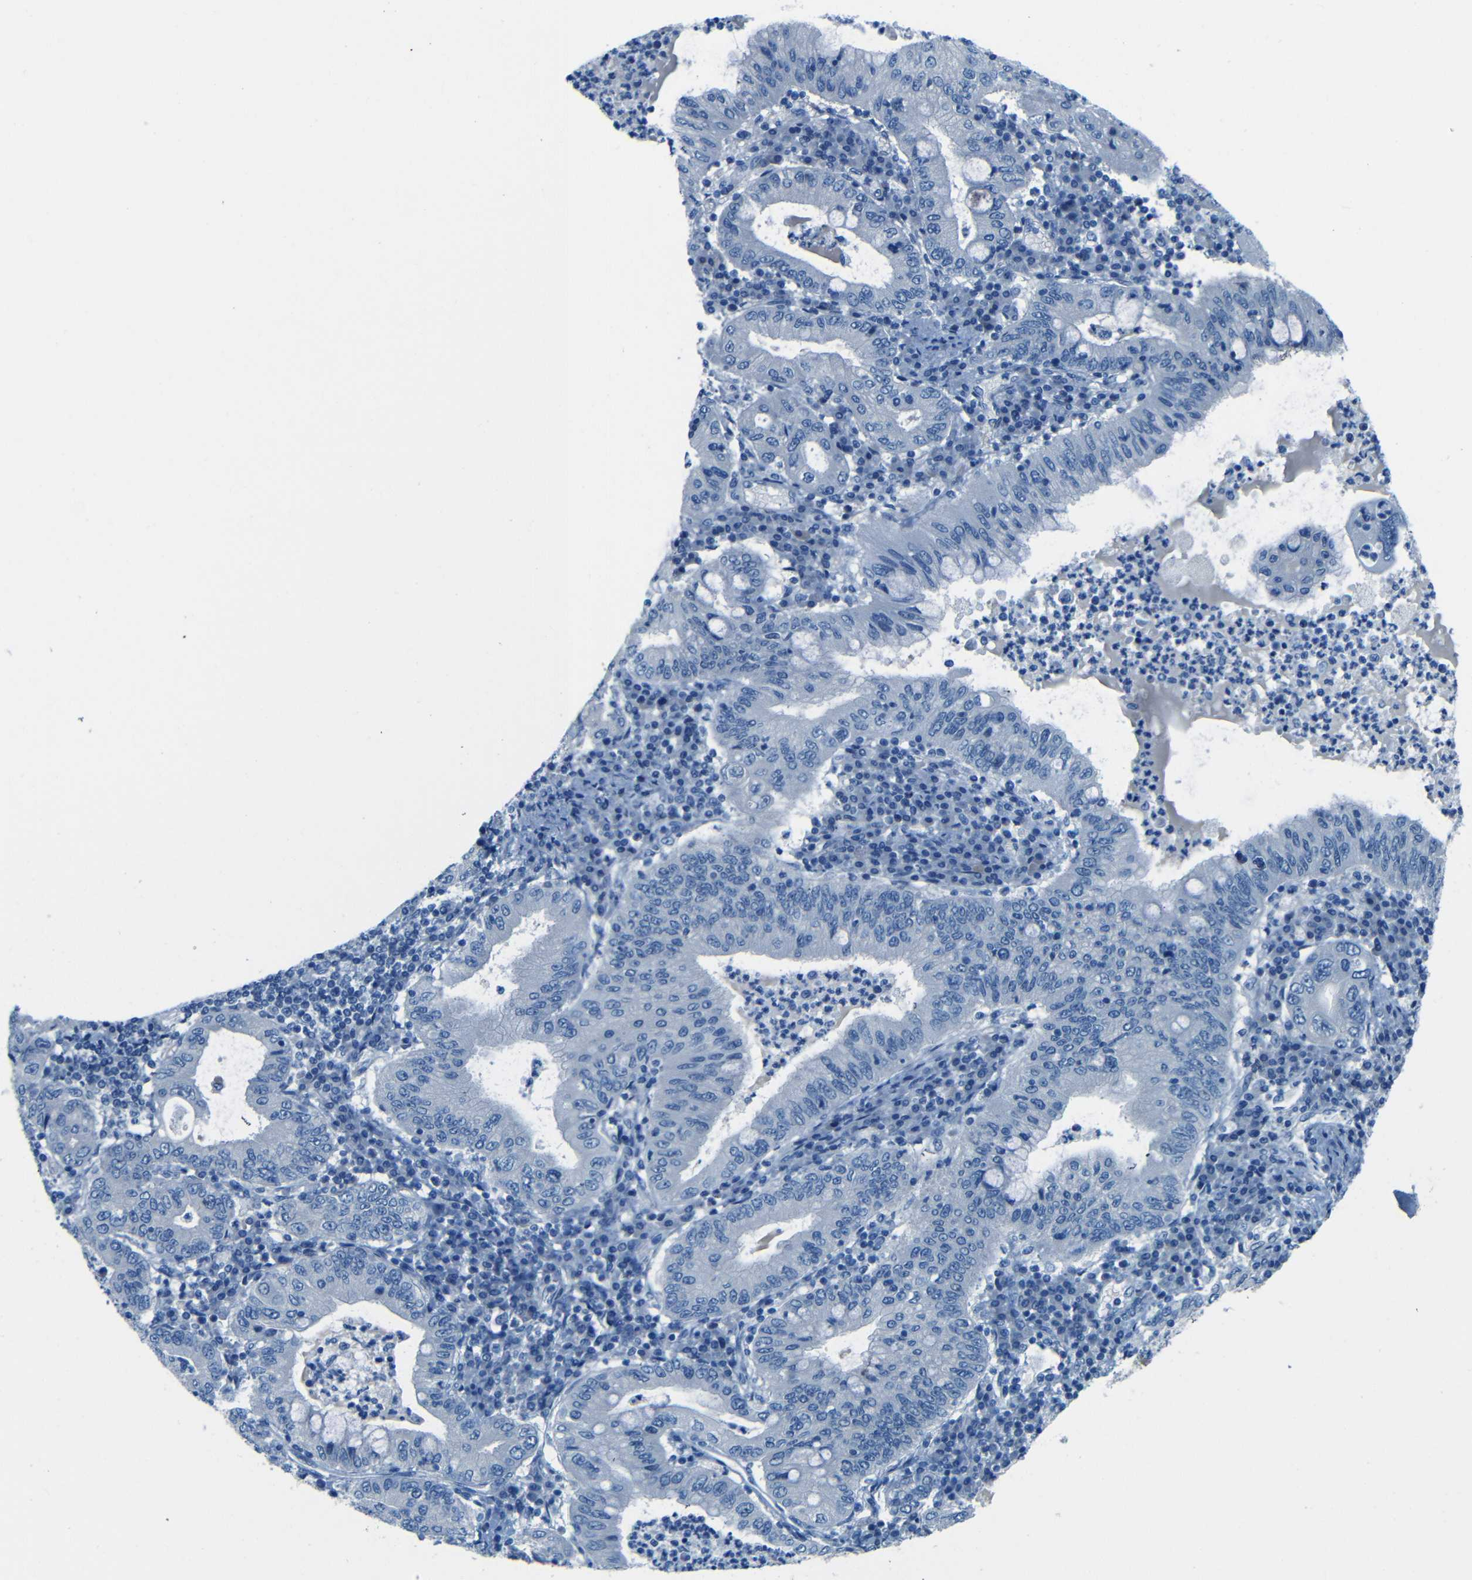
{"staining": {"intensity": "negative", "quantity": "none", "location": "none"}, "tissue": "stomach cancer", "cell_type": "Tumor cells", "image_type": "cancer", "snomed": [{"axis": "morphology", "description": "Normal tissue, NOS"}, {"axis": "morphology", "description": "Adenocarcinoma, NOS"}, {"axis": "topography", "description": "Esophagus"}, {"axis": "topography", "description": "Stomach, upper"}, {"axis": "topography", "description": "Peripheral nerve tissue"}], "caption": "Stomach adenocarcinoma was stained to show a protein in brown. There is no significant expression in tumor cells.", "gene": "MAP2", "patient": {"sex": "male", "age": 62}}